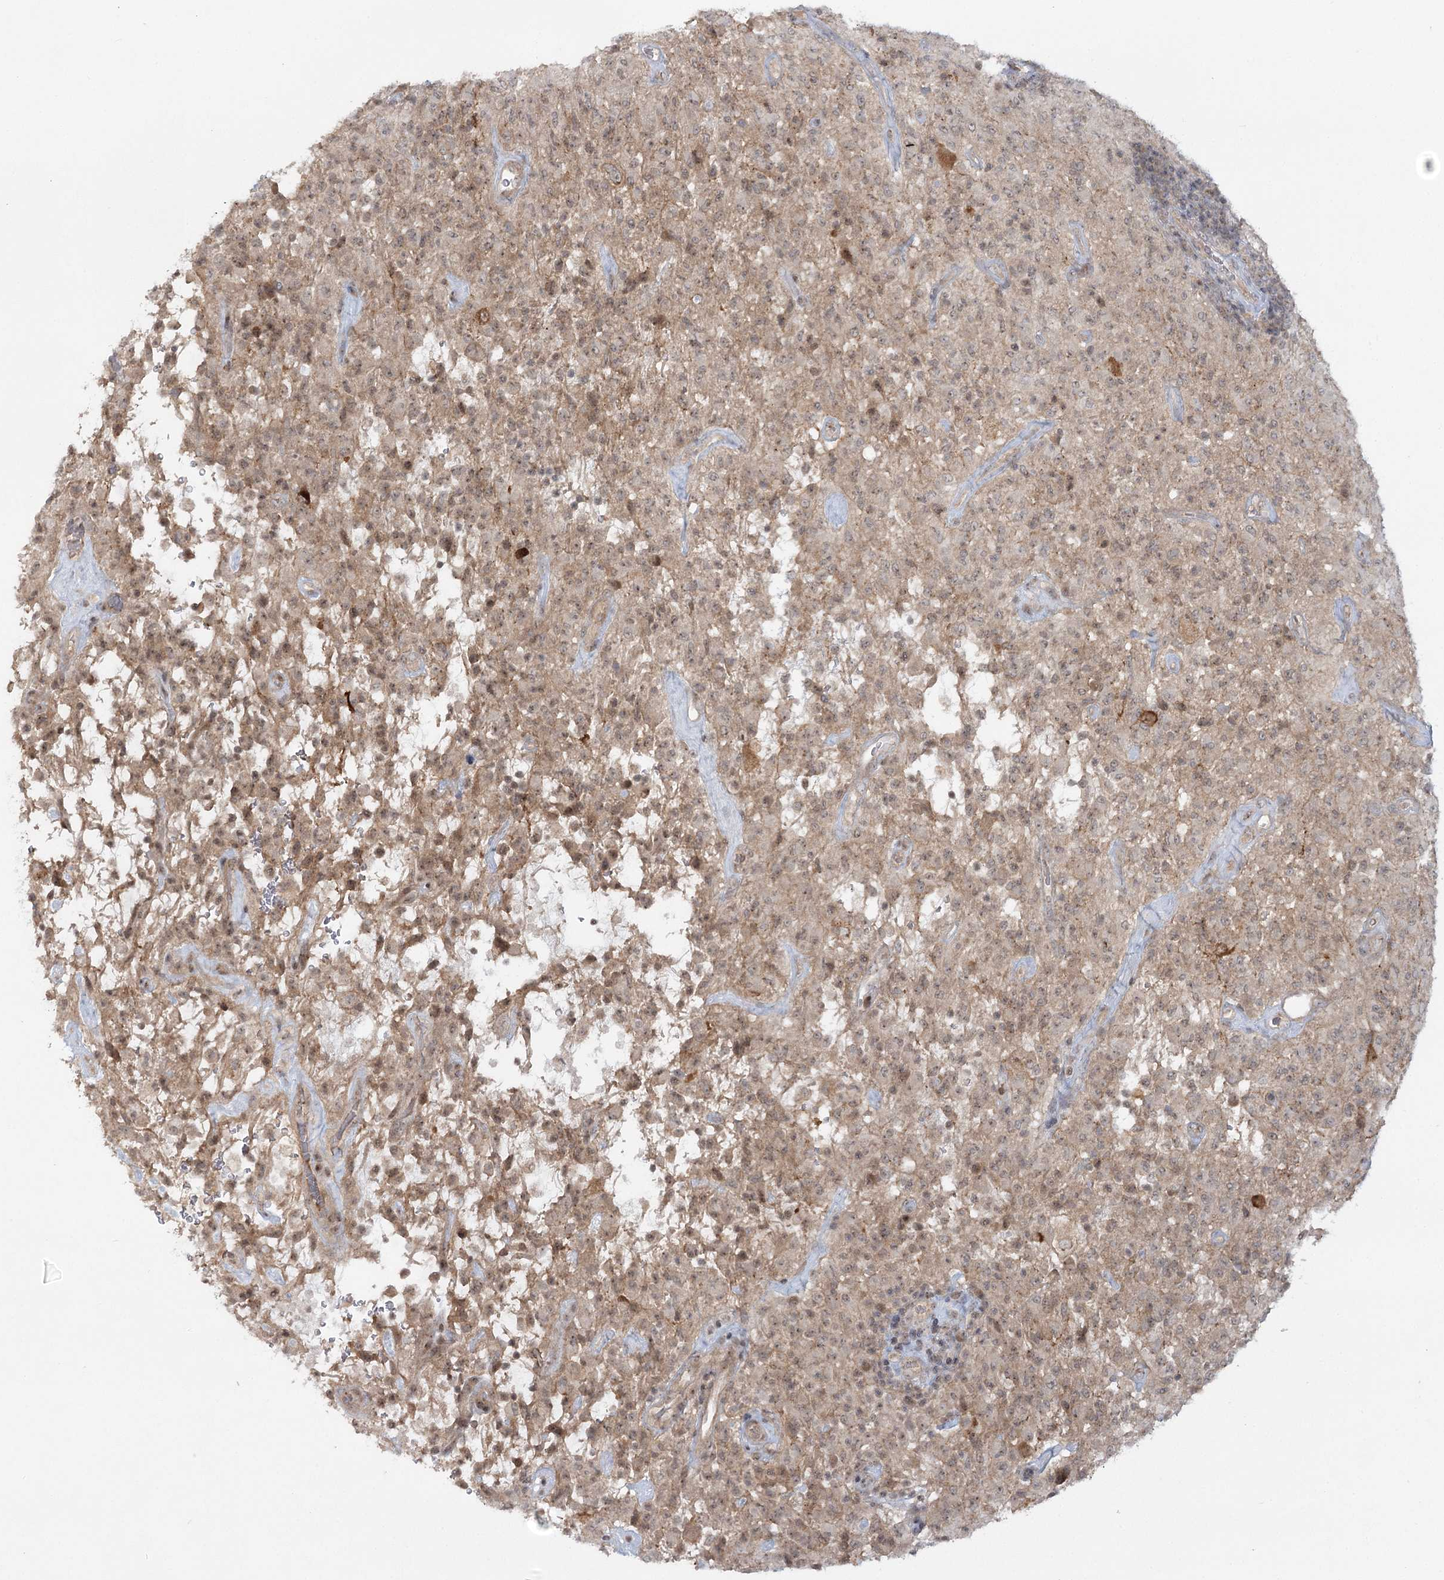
{"staining": {"intensity": "weak", "quantity": "25%-75%", "location": "cytoplasmic/membranous,nuclear"}, "tissue": "glioma", "cell_type": "Tumor cells", "image_type": "cancer", "snomed": [{"axis": "morphology", "description": "Glioma, malignant, High grade"}, {"axis": "topography", "description": "Brain"}], "caption": "IHC photomicrograph of neoplastic tissue: human high-grade glioma (malignant) stained using IHC displays low levels of weak protein expression localized specifically in the cytoplasmic/membranous and nuclear of tumor cells, appearing as a cytoplasmic/membranous and nuclear brown color.", "gene": "SH2D3A", "patient": {"sex": "female", "age": 57}}